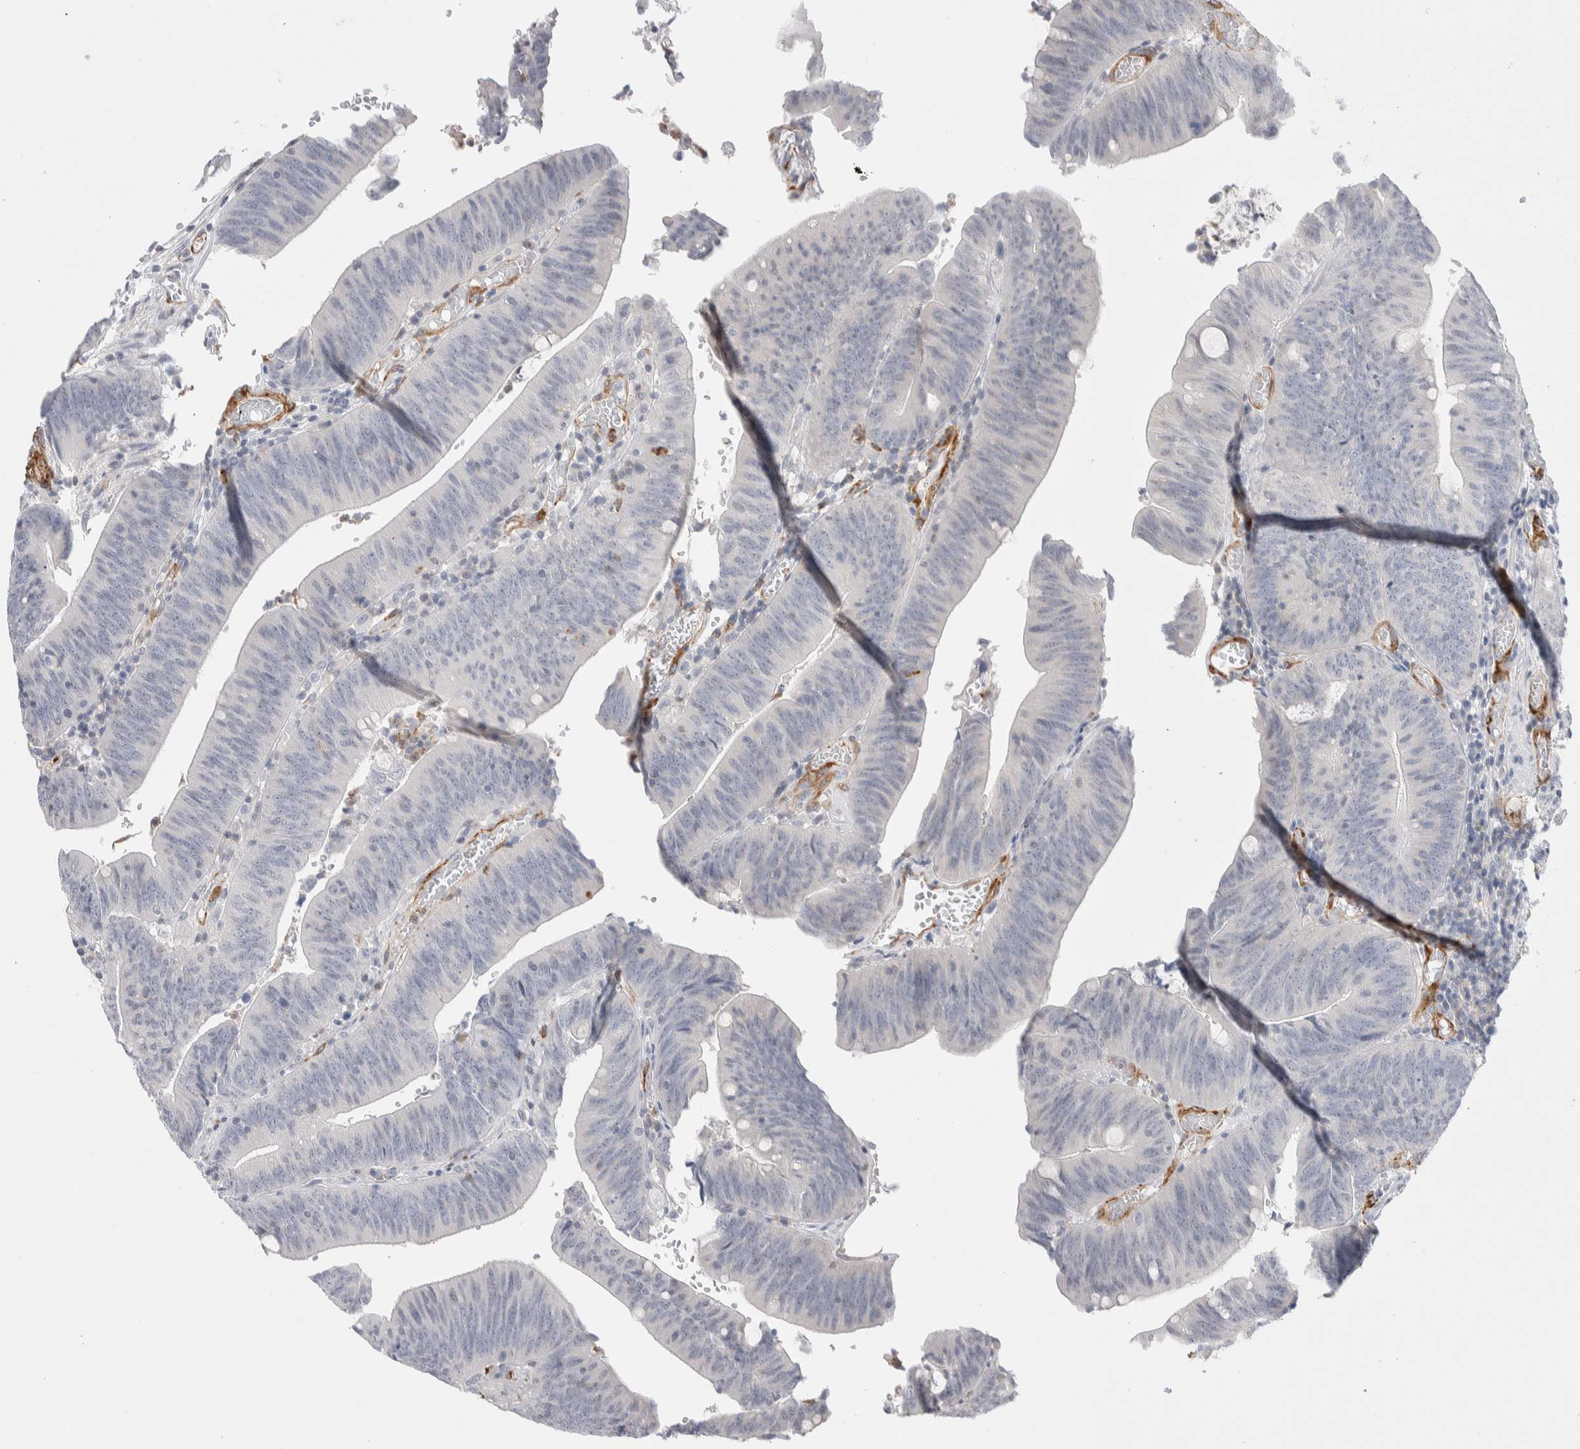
{"staining": {"intensity": "negative", "quantity": "none", "location": "none"}, "tissue": "colorectal cancer", "cell_type": "Tumor cells", "image_type": "cancer", "snomed": [{"axis": "morphology", "description": "Normal tissue, NOS"}, {"axis": "morphology", "description": "Adenocarcinoma, NOS"}, {"axis": "topography", "description": "Rectum"}], "caption": "A histopathology image of adenocarcinoma (colorectal) stained for a protein exhibits no brown staining in tumor cells.", "gene": "SEPTIN4", "patient": {"sex": "female", "age": 66}}